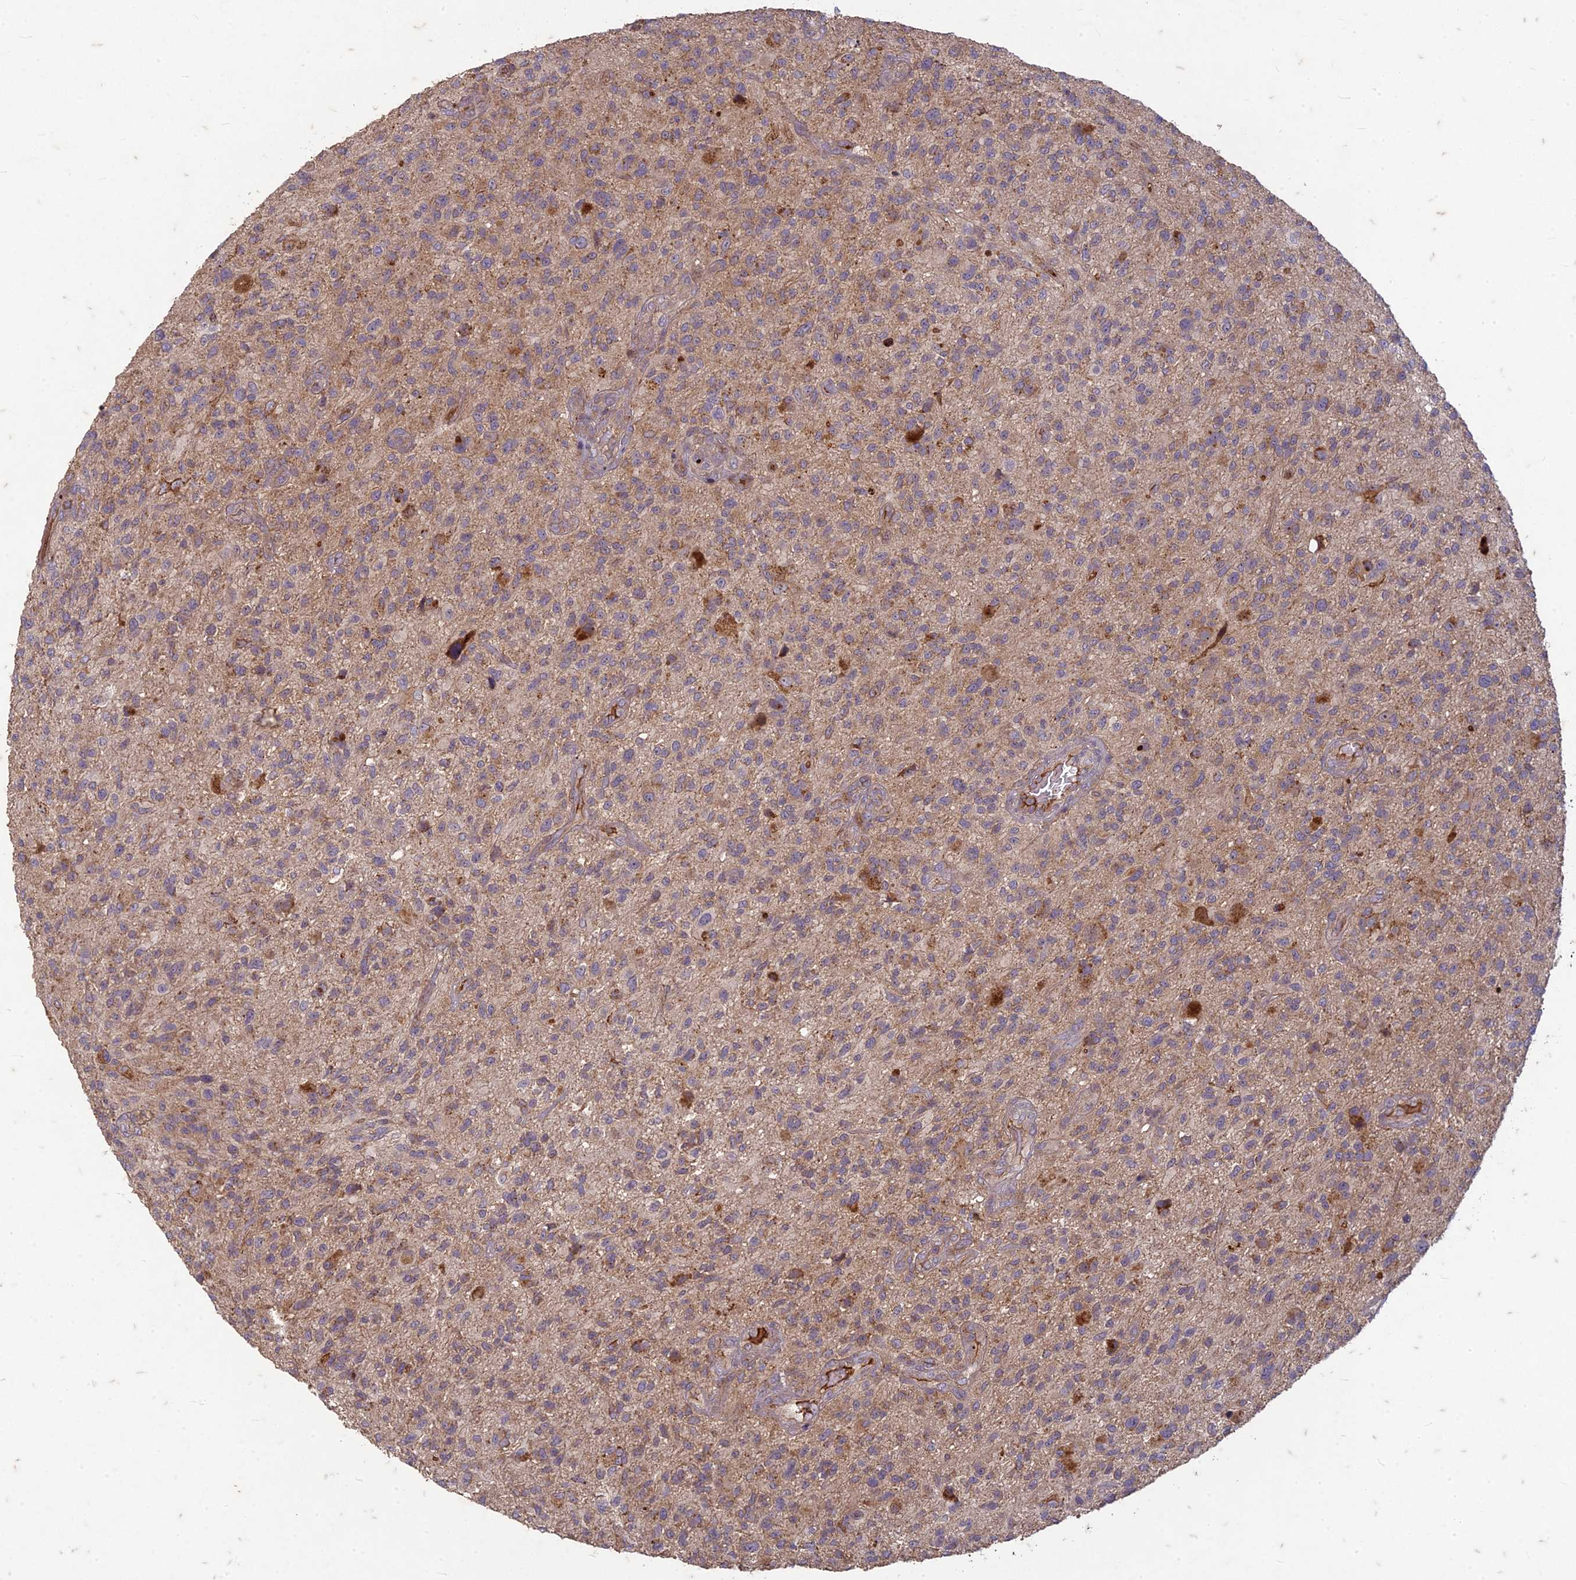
{"staining": {"intensity": "negative", "quantity": "none", "location": "none"}, "tissue": "glioma", "cell_type": "Tumor cells", "image_type": "cancer", "snomed": [{"axis": "morphology", "description": "Glioma, malignant, High grade"}, {"axis": "topography", "description": "Brain"}], "caption": "This is an immunohistochemistry (IHC) histopathology image of human glioma. There is no expression in tumor cells.", "gene": "TCF25", "patient": {"sex": "male", "age": 47}}